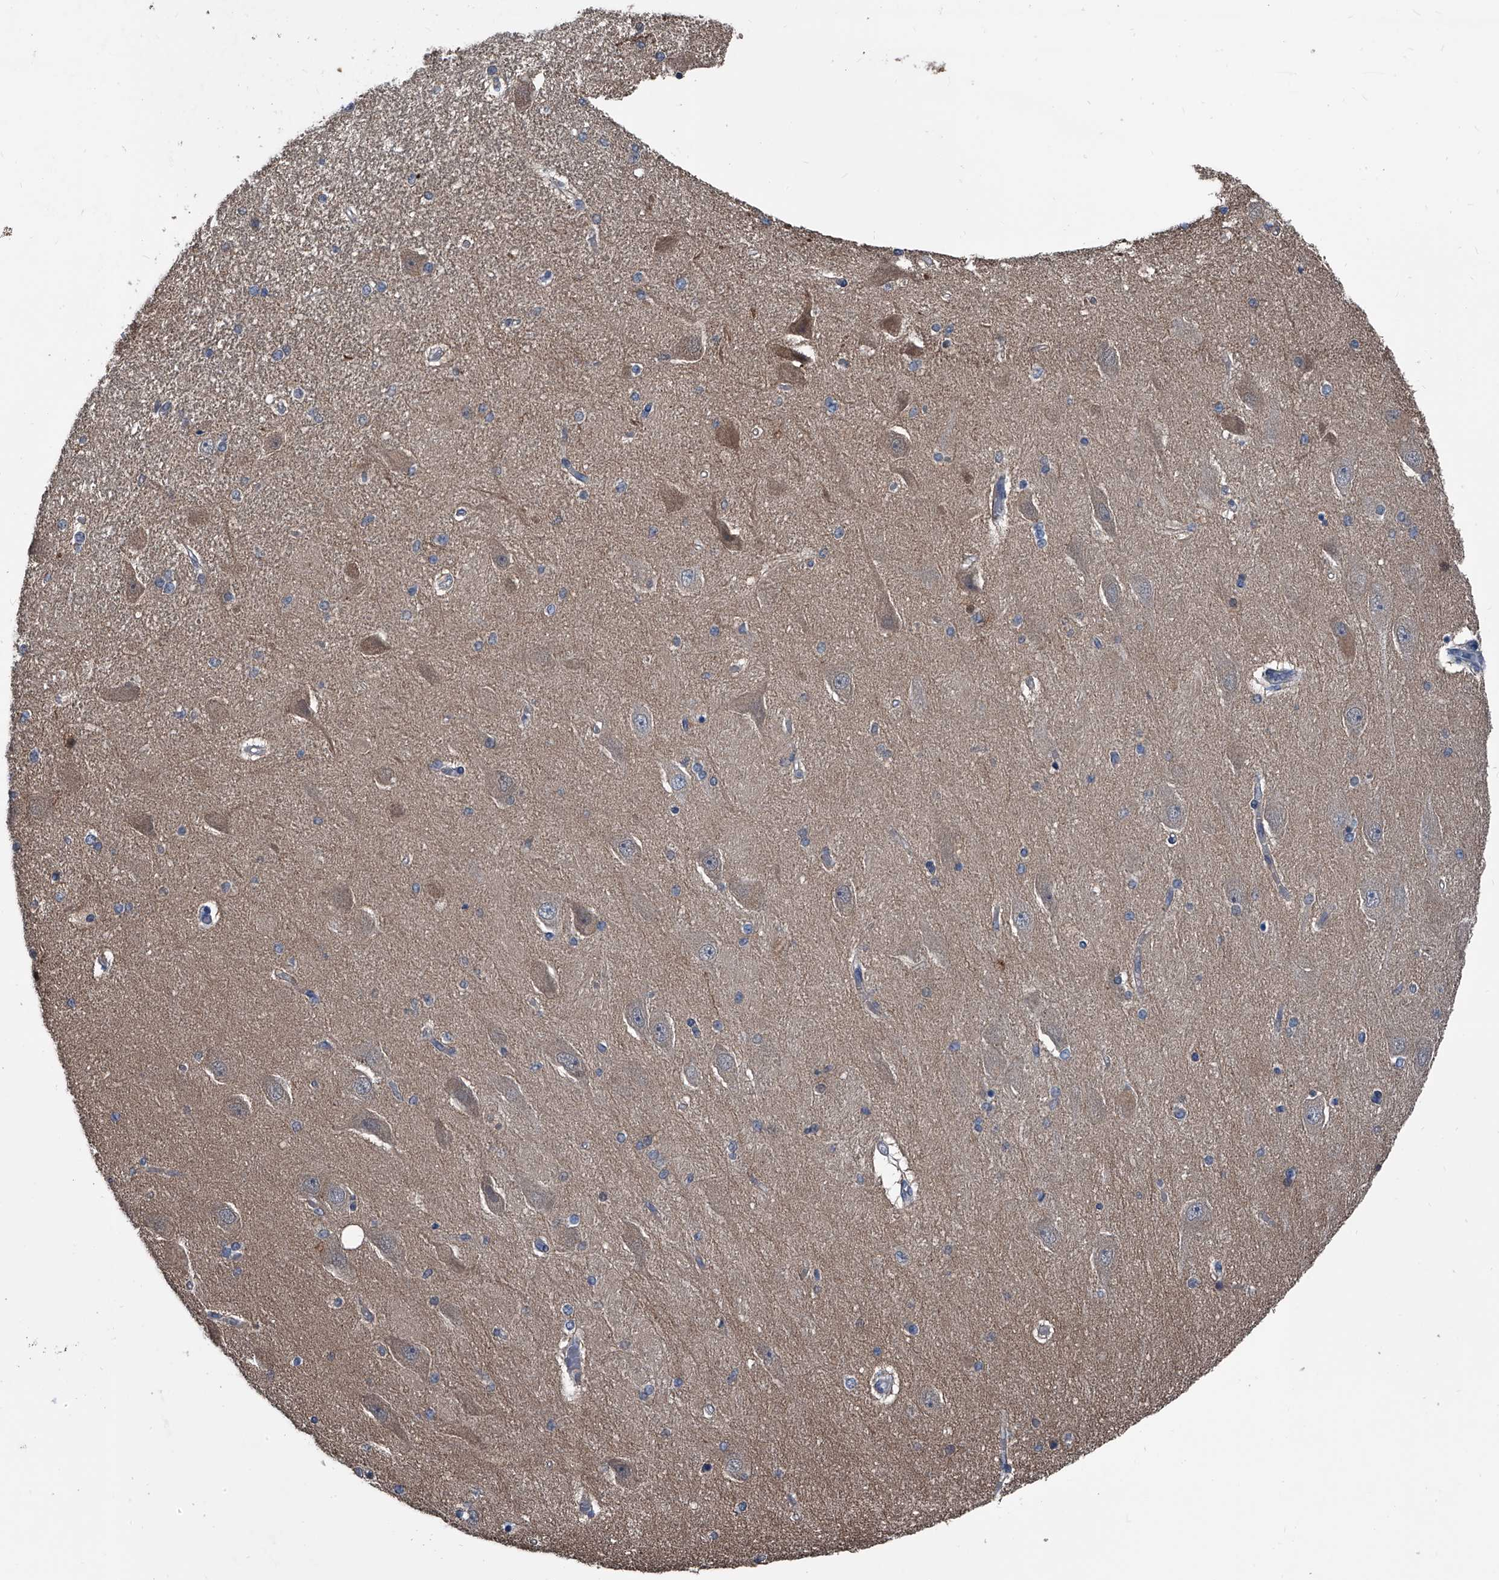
{"staining": {"intensity": "moderate", "quantity": "<25%", "location": "cytoplasmic/membranous"}, "tissue": "hippocampus", "cell_type": "Glial cells", "image_type": "normal", "snomed": [{"axis": "morphology", "description": "Normal tissue, NOS"}, {"axis": "topography", "description": "Hippocampus"}], "caption": "Approximately <25% of glial cells in benign human hippocampus display moderate cytoplasmic/membranous protein staining as visualized by brown immunohistochemical staining.", "gene": "KIF13A", "patient": {"sex": "female", "age": 54}}